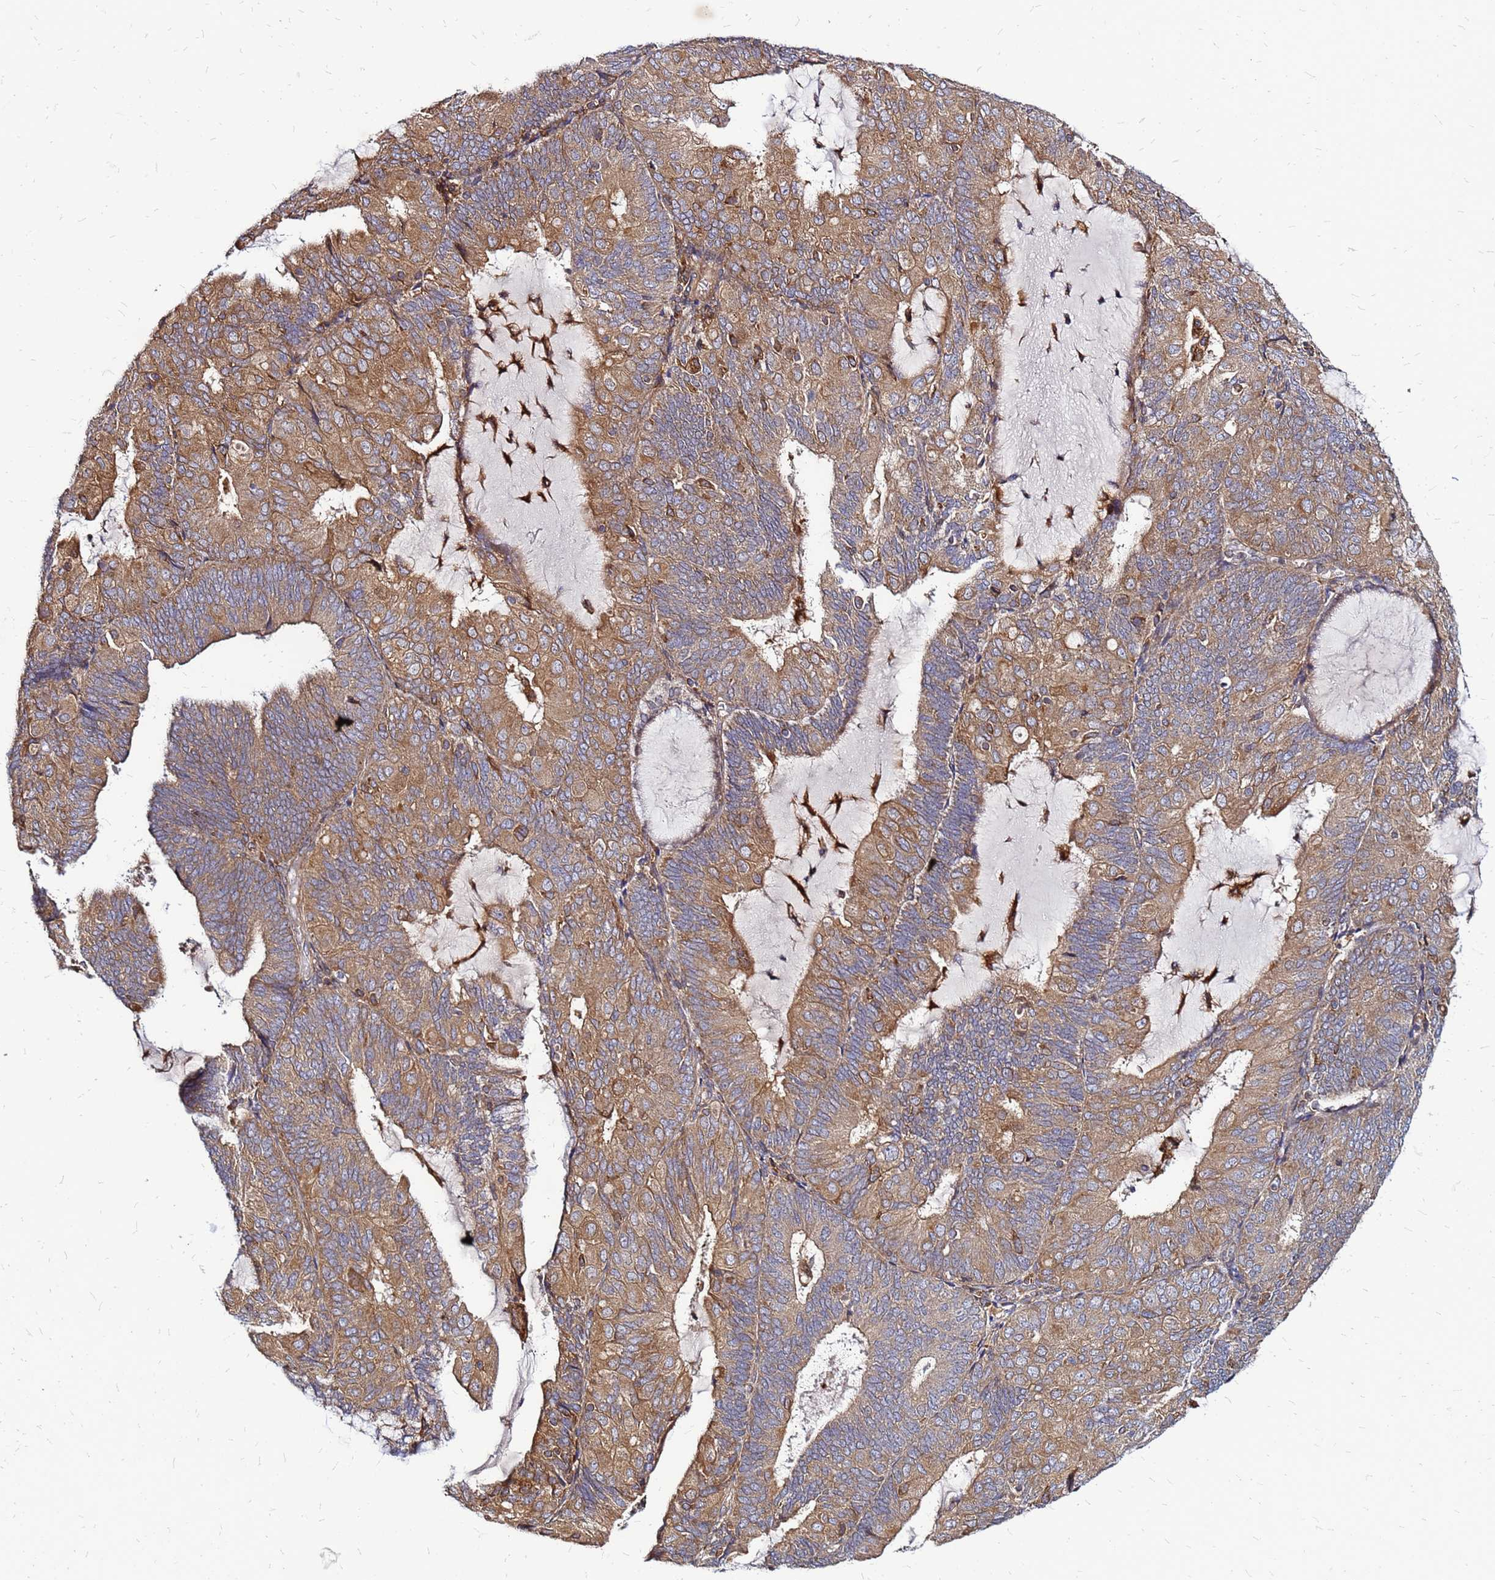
{"staining": {"intensity": "moderate", "quantity": "25%-75%", "location": "cytoplasmic/membranous"}, "tissue": "endometrial cancer", "cell_type": "Tumor cells", "image_type": "cancer", "snomed": [{"axis": "morphology", "description": "Adenocarcinoma, NOS"}, {"axis": "topography", "description": "Endometrium"}], "caption": "The histopathology image shows staining of adenocarcinoma (endometrial), revealing moderate cytoplasmic/membranous protein expression (brown color) within tumor cells.", "gene": "CYBC1", "patient": {"sex": "female", "age": 81}}